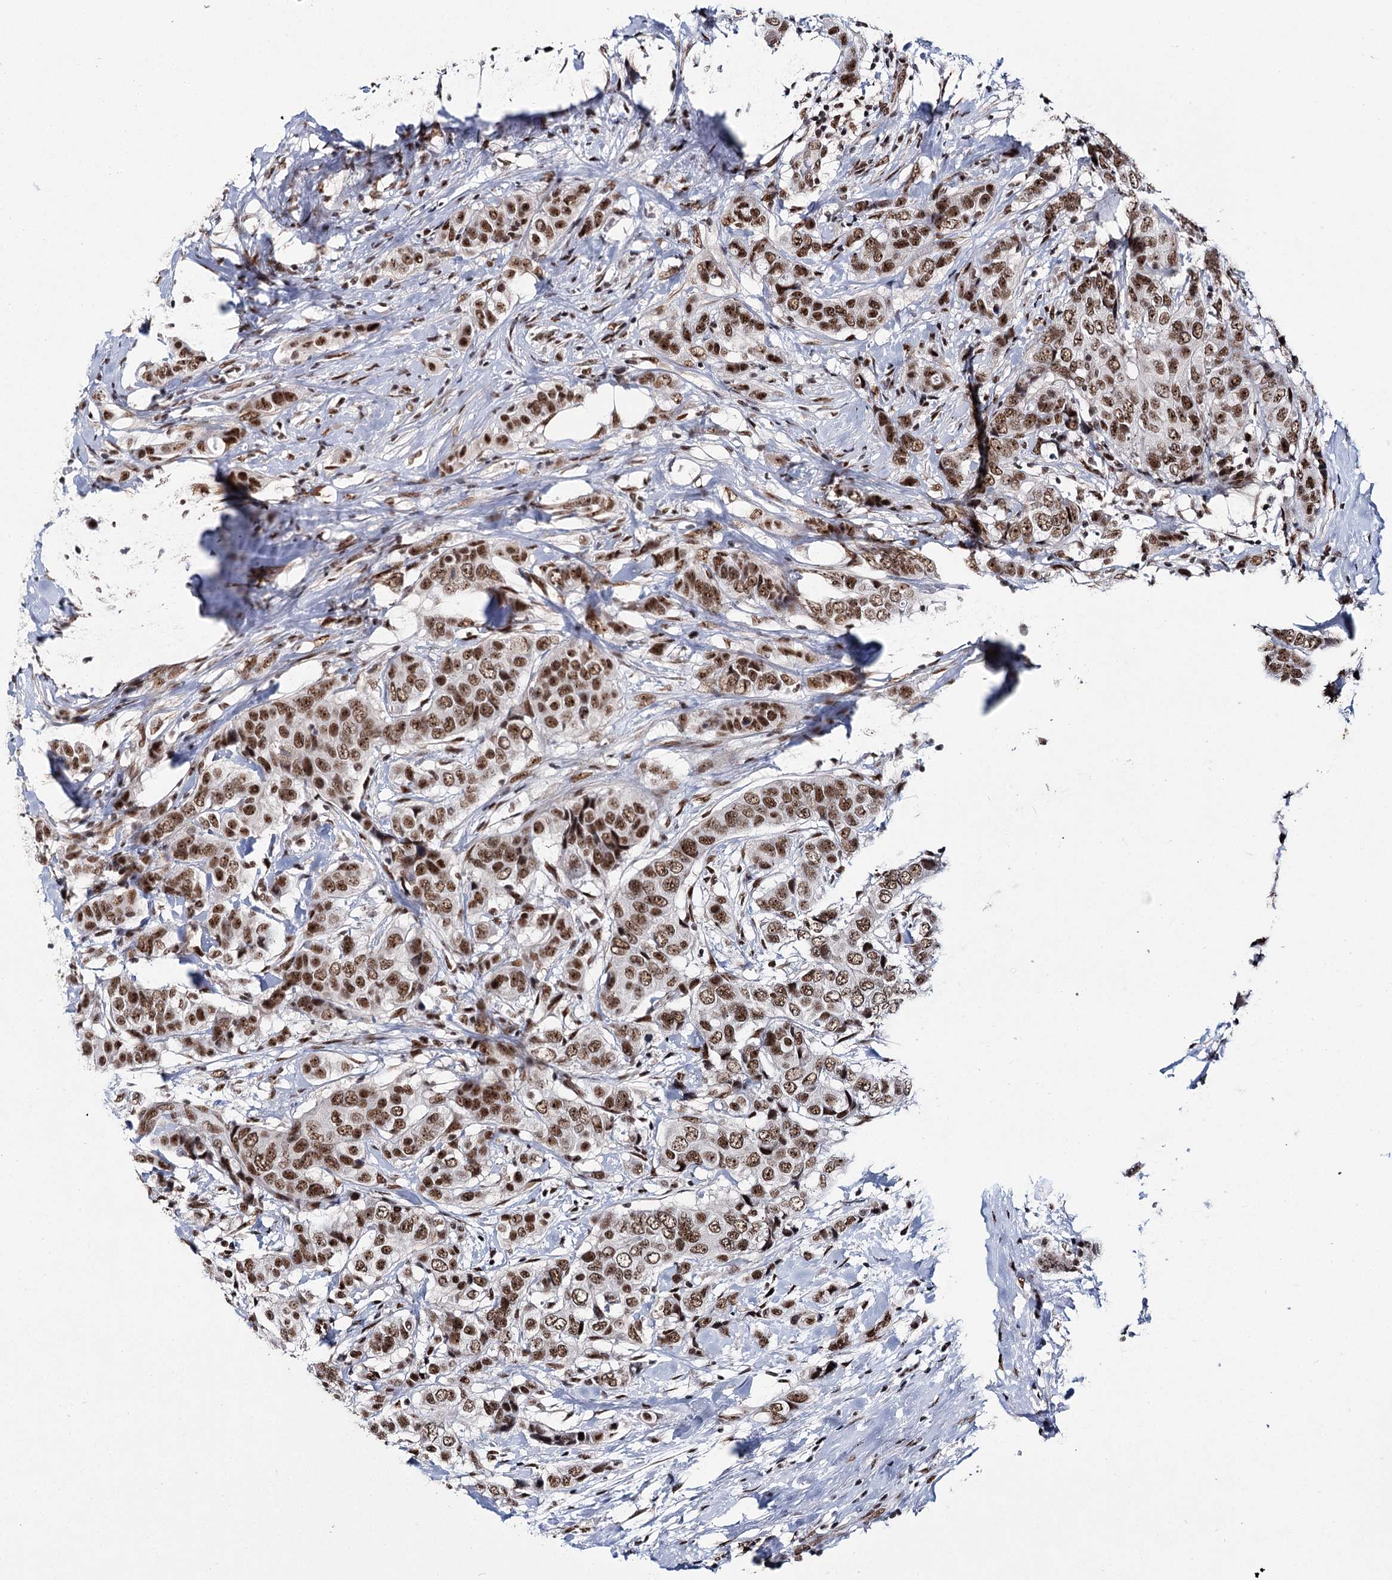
{"staining": {"intensity": "strong", "quantity": ">75%", "location": "nuclear"}, "tissue": "breast cancer", "cell_type": "Tumor cells", "image_type": "cancer", "snomed": [{"axis": "morphology", "description": "Lobular carcinoma"}, {"axis": "topography", "description": "Breast"}], "caption": "Immunohistochemistry (IHC) photomicrograph of neoplastic tissue: breast lobular carcinoma stained using immunohistochemistry (IHC) displays high levels of strong protein expression localized specifically in the nuclear of tumor cells, appearing as a nuclear brown color.", "gene": "SCAF8", "patient": {"sex": "female", "age": 51}}